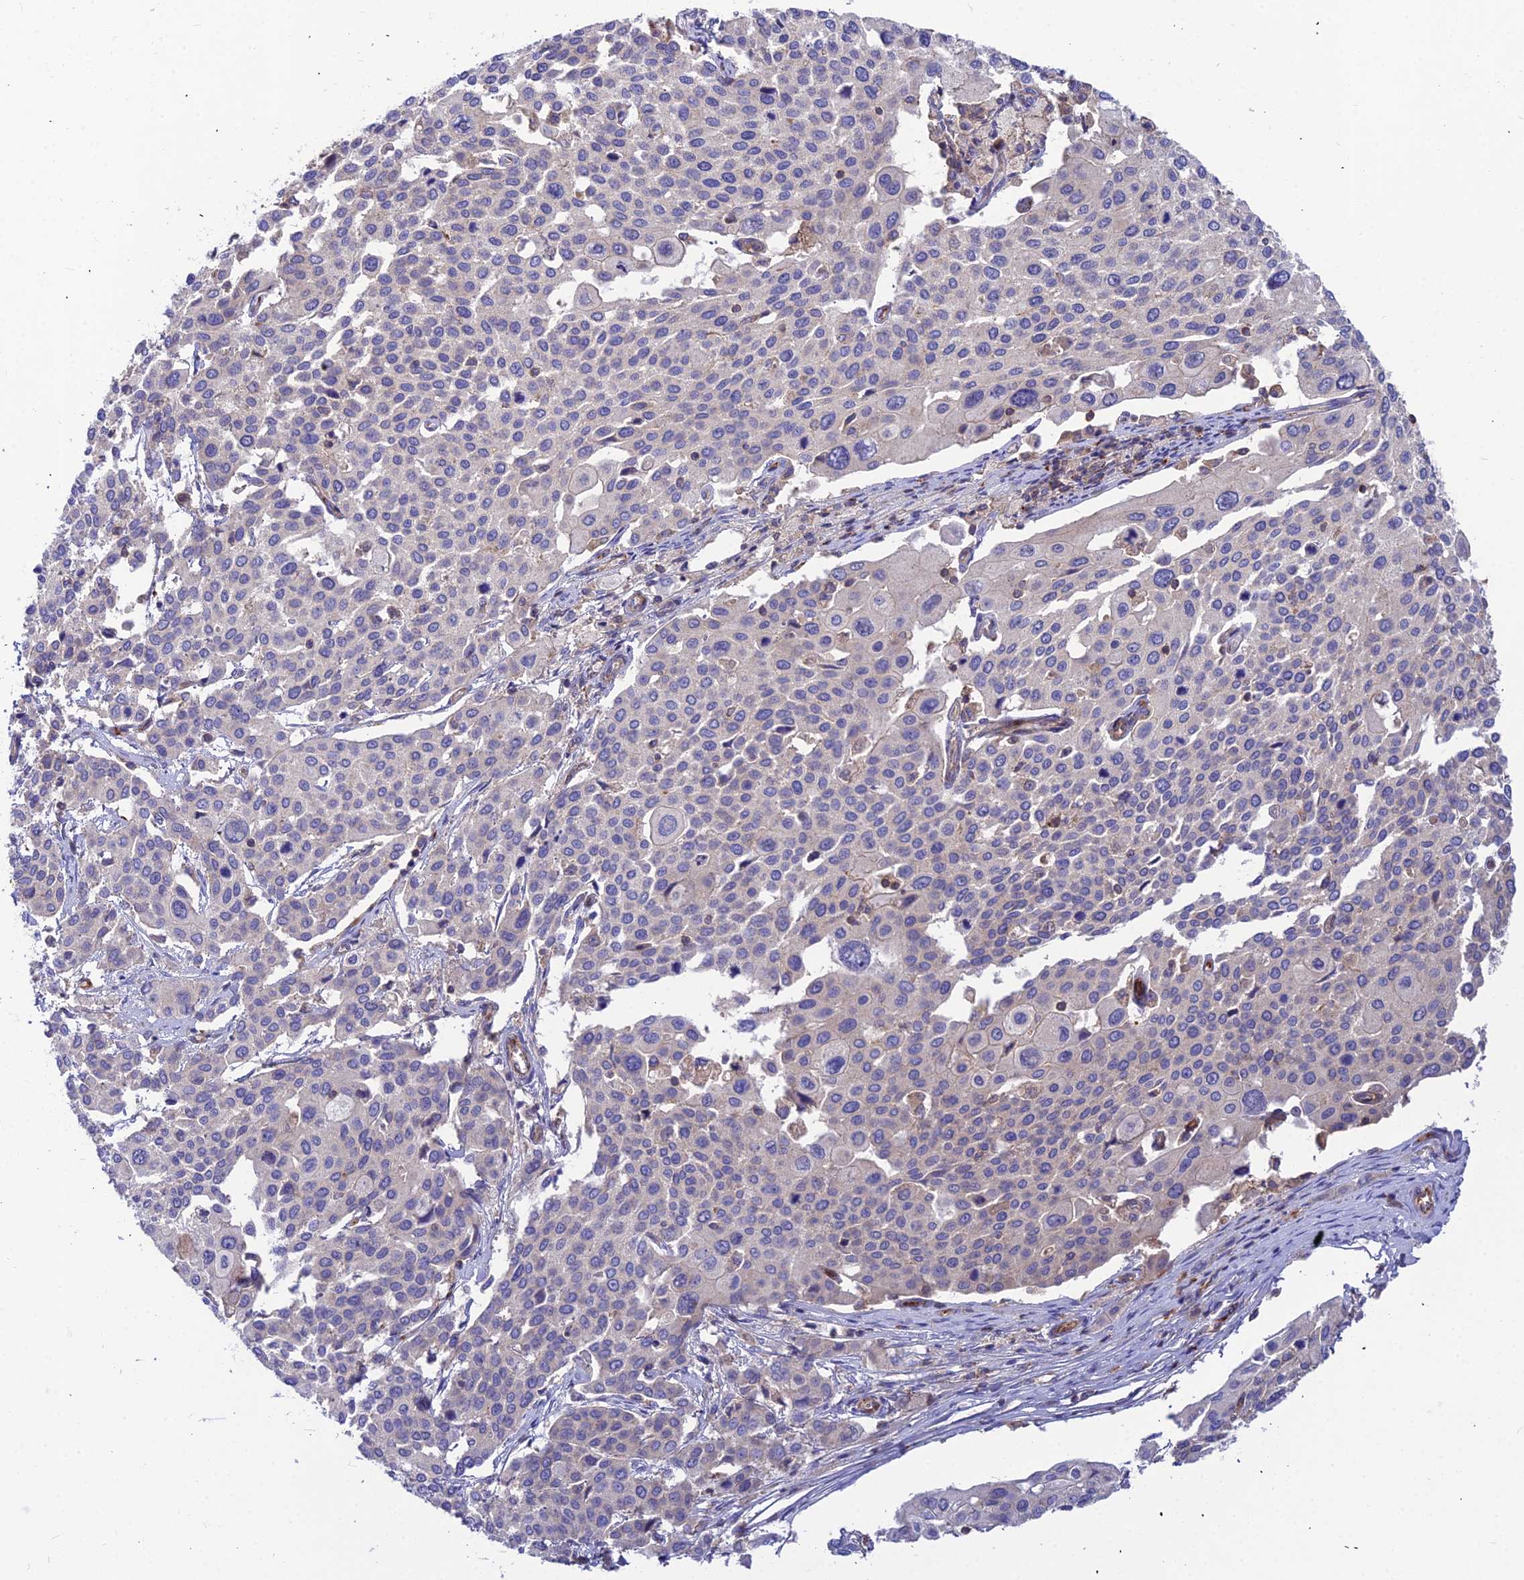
{"staining": {"intensity": "negative", "quantity": "none", "location": "none"}, "tissue": "cervical cancer", "cell_type": "Tumor cells", "image_type": "cancer", "snomed": [{"axis": "morphology", "description": "Squamous cell carcinoma, NOS"}, {"axis": "topography", "description": "Cervix"}], "caption": "High power microscopy micrograph of an immunohistochemistry (IHC) photomicrograph of cervical squamous cell carcinoma, revealing no significant staining in tumor cells. (DAB (3,3'-diaminobenzidine) IHC with hematoxylin counter stain).", "gene": "ASPHD1", "patient": {"sex": "female", "age": 44}}